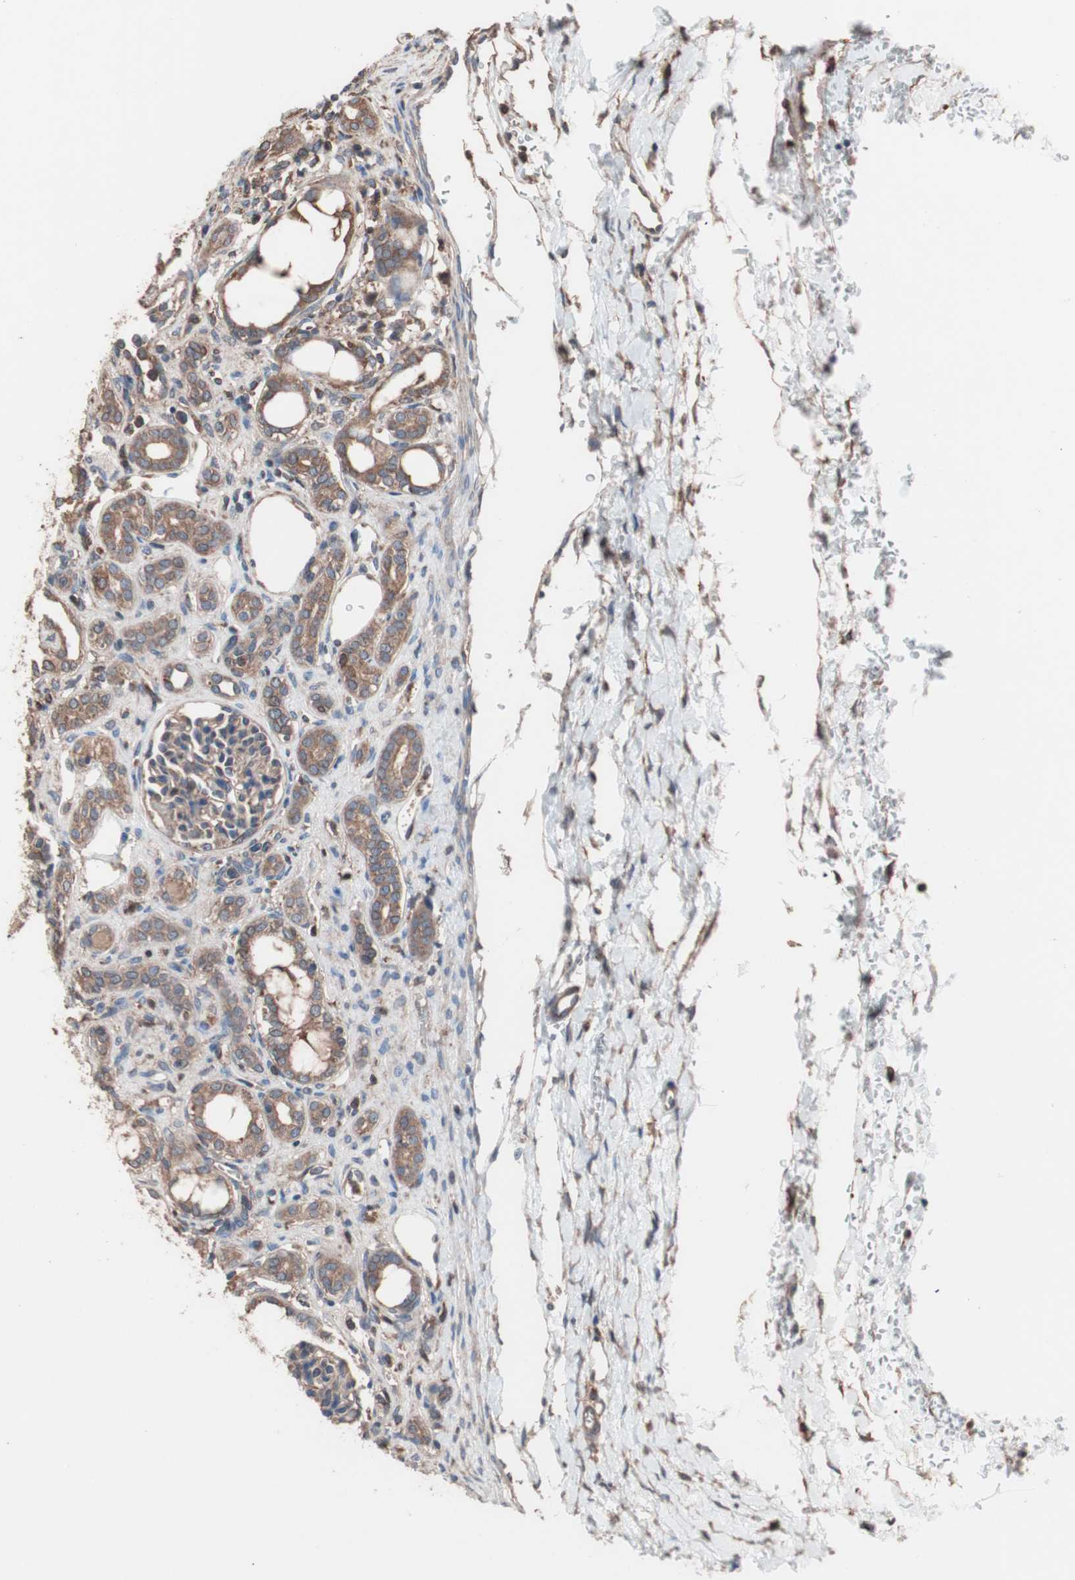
{"staining": {"intensity": "weak", "quantity": ">75%", "location": "cytoplasmic/membranous"}, "tissue": "kidney", "cell_type": "Cells in glomeruli", "image_type": "normal", "snomed": [{"axis": "morphology", "description": "Normal tissue, NOS"}, {"axis": "topography", "description": "Kidney"}], "caption": "Protein expression analysis of unremarkable human kidney reveals weak cytoplasmic/membranous staining in approximately >75% of cells in glomeruli. (DAB (3,3'-diaminobenzidine) = brown stain, brightfield microscopy at high magnification).", "gene": "ATG7", "patient": {"sex": "male", "age": 7}}